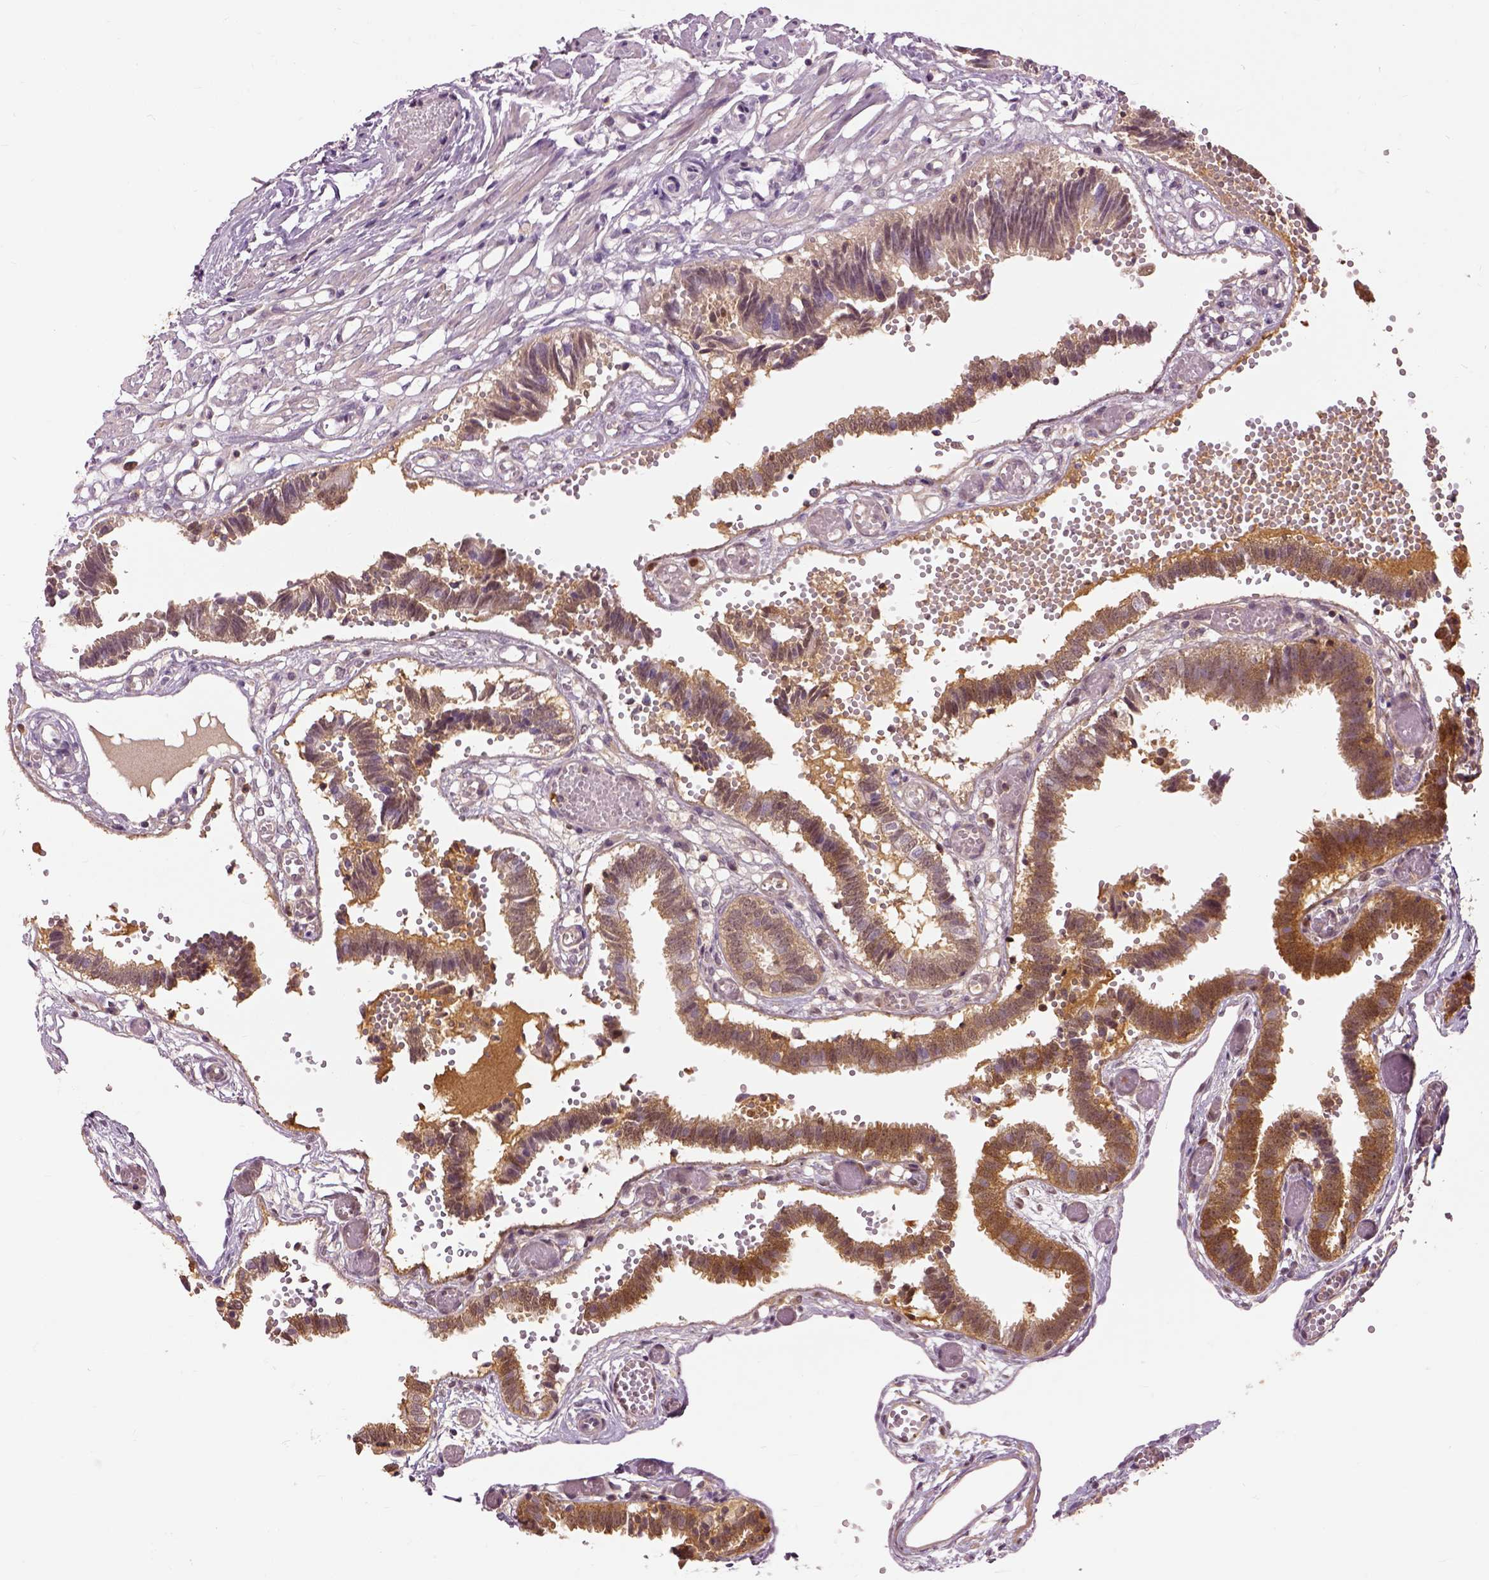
{"staining": {"intensity": "strong", "quantity": ">75%", "location": "cytoplasmic/membranous"}, "tissue": "fallopian tube", "cell_type": "Glandular cells", "image_type": "normal", "snomed": [{"axis": "morphology", "description": "Normal tissue, NOS"}, {"axis": "topography", "description": "Fallopian tube"}], "caption": "DAB (3,3'-diaminobenzidine) immunohistochemical staining of normal human fallopian tube shows strong cytoplasmic/membranous protein staining in approximately >75% of glandular cells.", "gene": "GPI", "patient": {"sex": "female", "age": 37}}